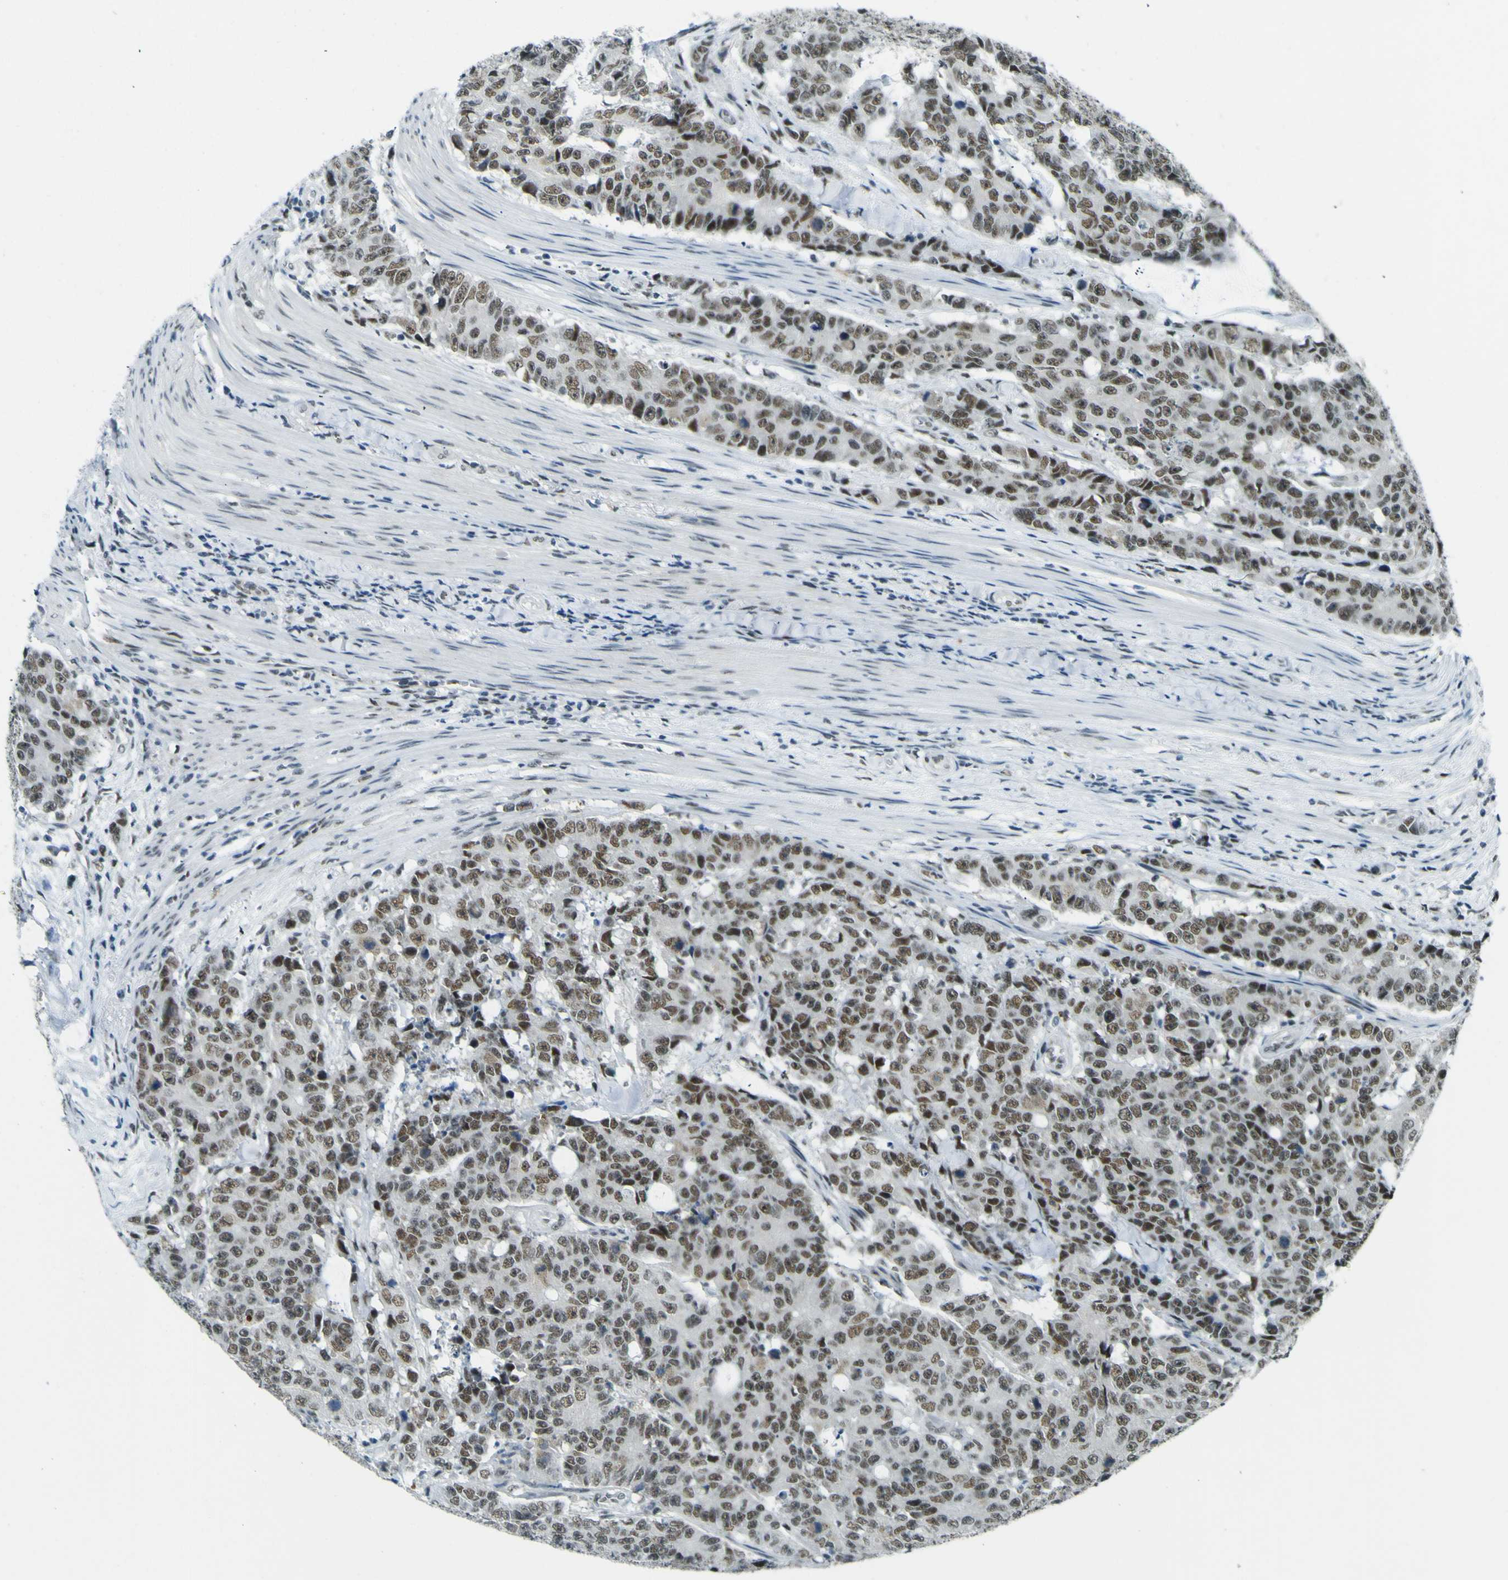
{"staining": {"intensity": "moderate", "quantity": ">75%", "location": "nuclear"}, "tissue": "colorectal cancer", "cell_type": "Tumor cells", "image_type": "cancer", "snomed": [{"axis": "morphology", "description": "Adenocarcinoma, NOS"}, {"axis": "topography", "description": "Colon"}], "caption": "Protein staining reveals moderate nuclear expression in approximately >75% of tumor cells in colorectal cancer.", "gene": "CEBPG", "patient": {"sex": "female", "age": 86}}